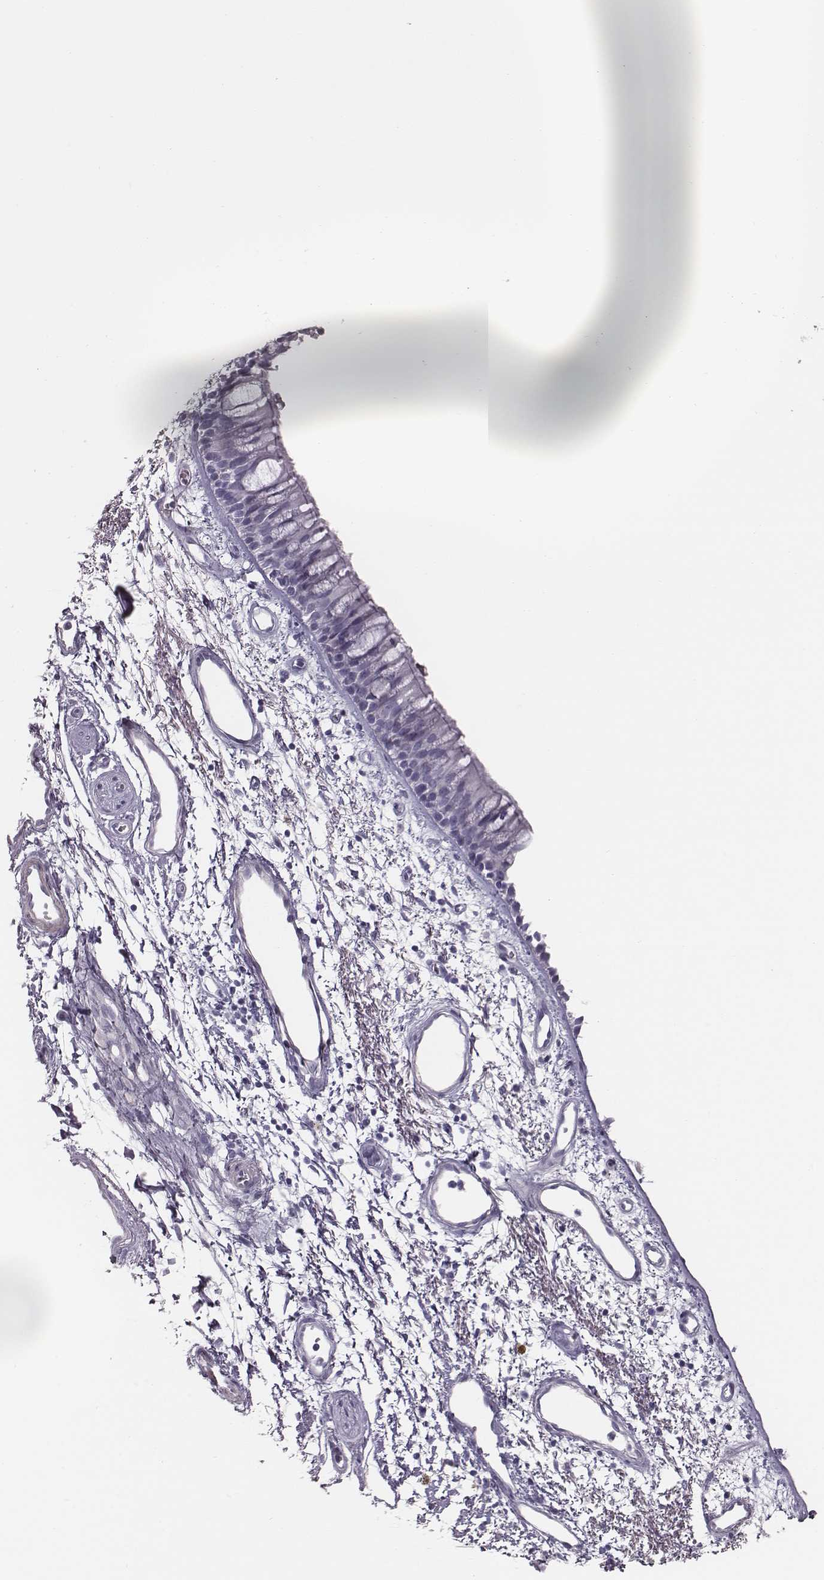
{"staining": {"intensity": "negative", "quantity": "none", "location": "none"}, "tissue": "bronchus", "cell_type": "Respiratory epithelial cells", "image_type": "normal", "snomed": [{"axis": "morphology", "description": "Normal tissue, NOS"}, {"axis": "morphology", "description": "Squamous cell carcinoma, NOS"}, {"axis": "topography", "description": "Cartilage tissue"}, {"axis": "topography", "description": "Bronchus"}, {"axis": "topography", "description": "Lung"}], "caption": "Respiratory epithelial cells show no significant expression in normal bronchus. (DAB (3,3'-diaminobenzidine) immunohistochemistry with hematoxylin counter stain).", "gene": "CRISP1", "patient": {"sex": "male", "age": 66}}